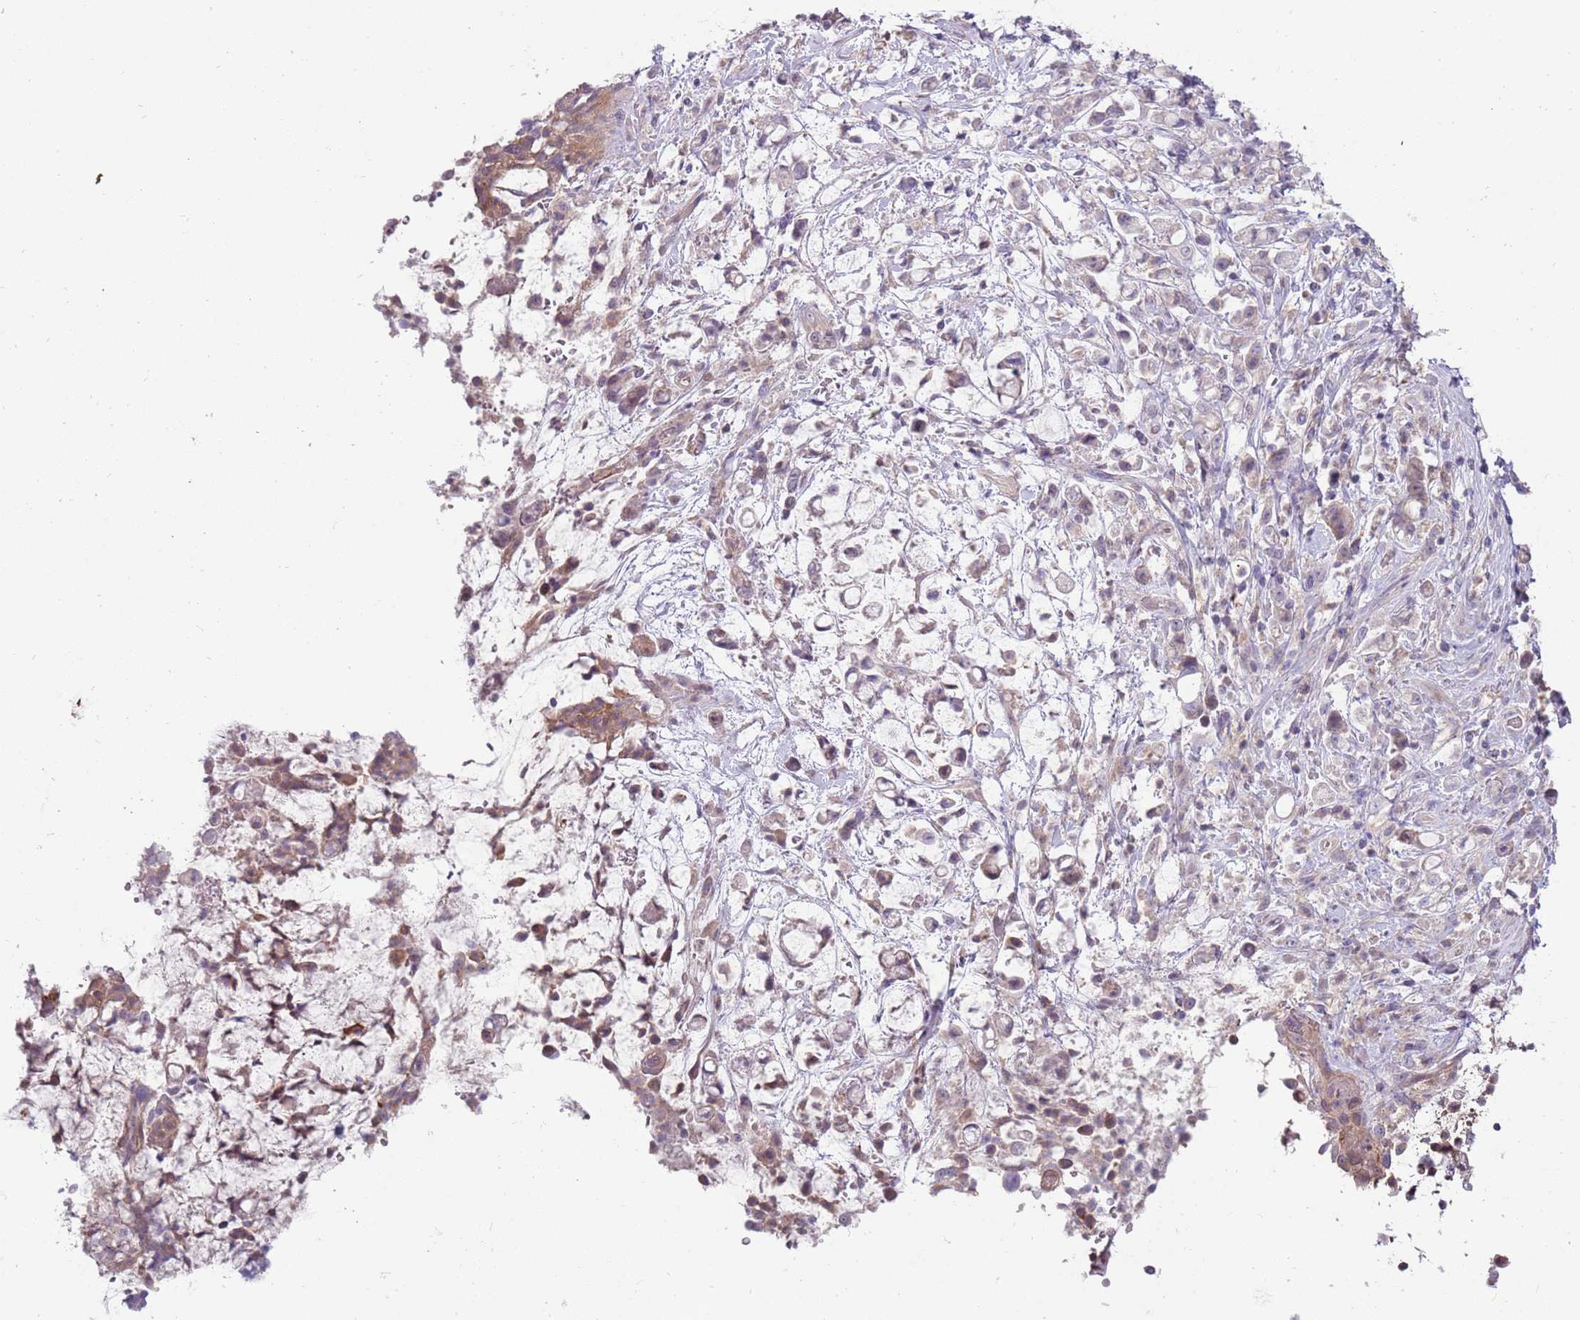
{"staining": {"intensity": "weak", "quantity": "<25%", "location": "cytoplasmic/membranous"}, "tissue": "stomach cancer", "cell_type": "Tumor cells", "image_type": "cancer", "snomed": [{"axis": "morphology", "description": "Adenocarcinoma, NOS"}, {"axis": "topography", "description": "Stomach"}], "caption": "An IHC image of stomach cancer (adenocarcinoma) is shown. There is no staining in tumor cells of stomach cancer (adenocarcinoma).", "gene": "ARHGAP5", "patient": {"sex": "female", "age": 60}}